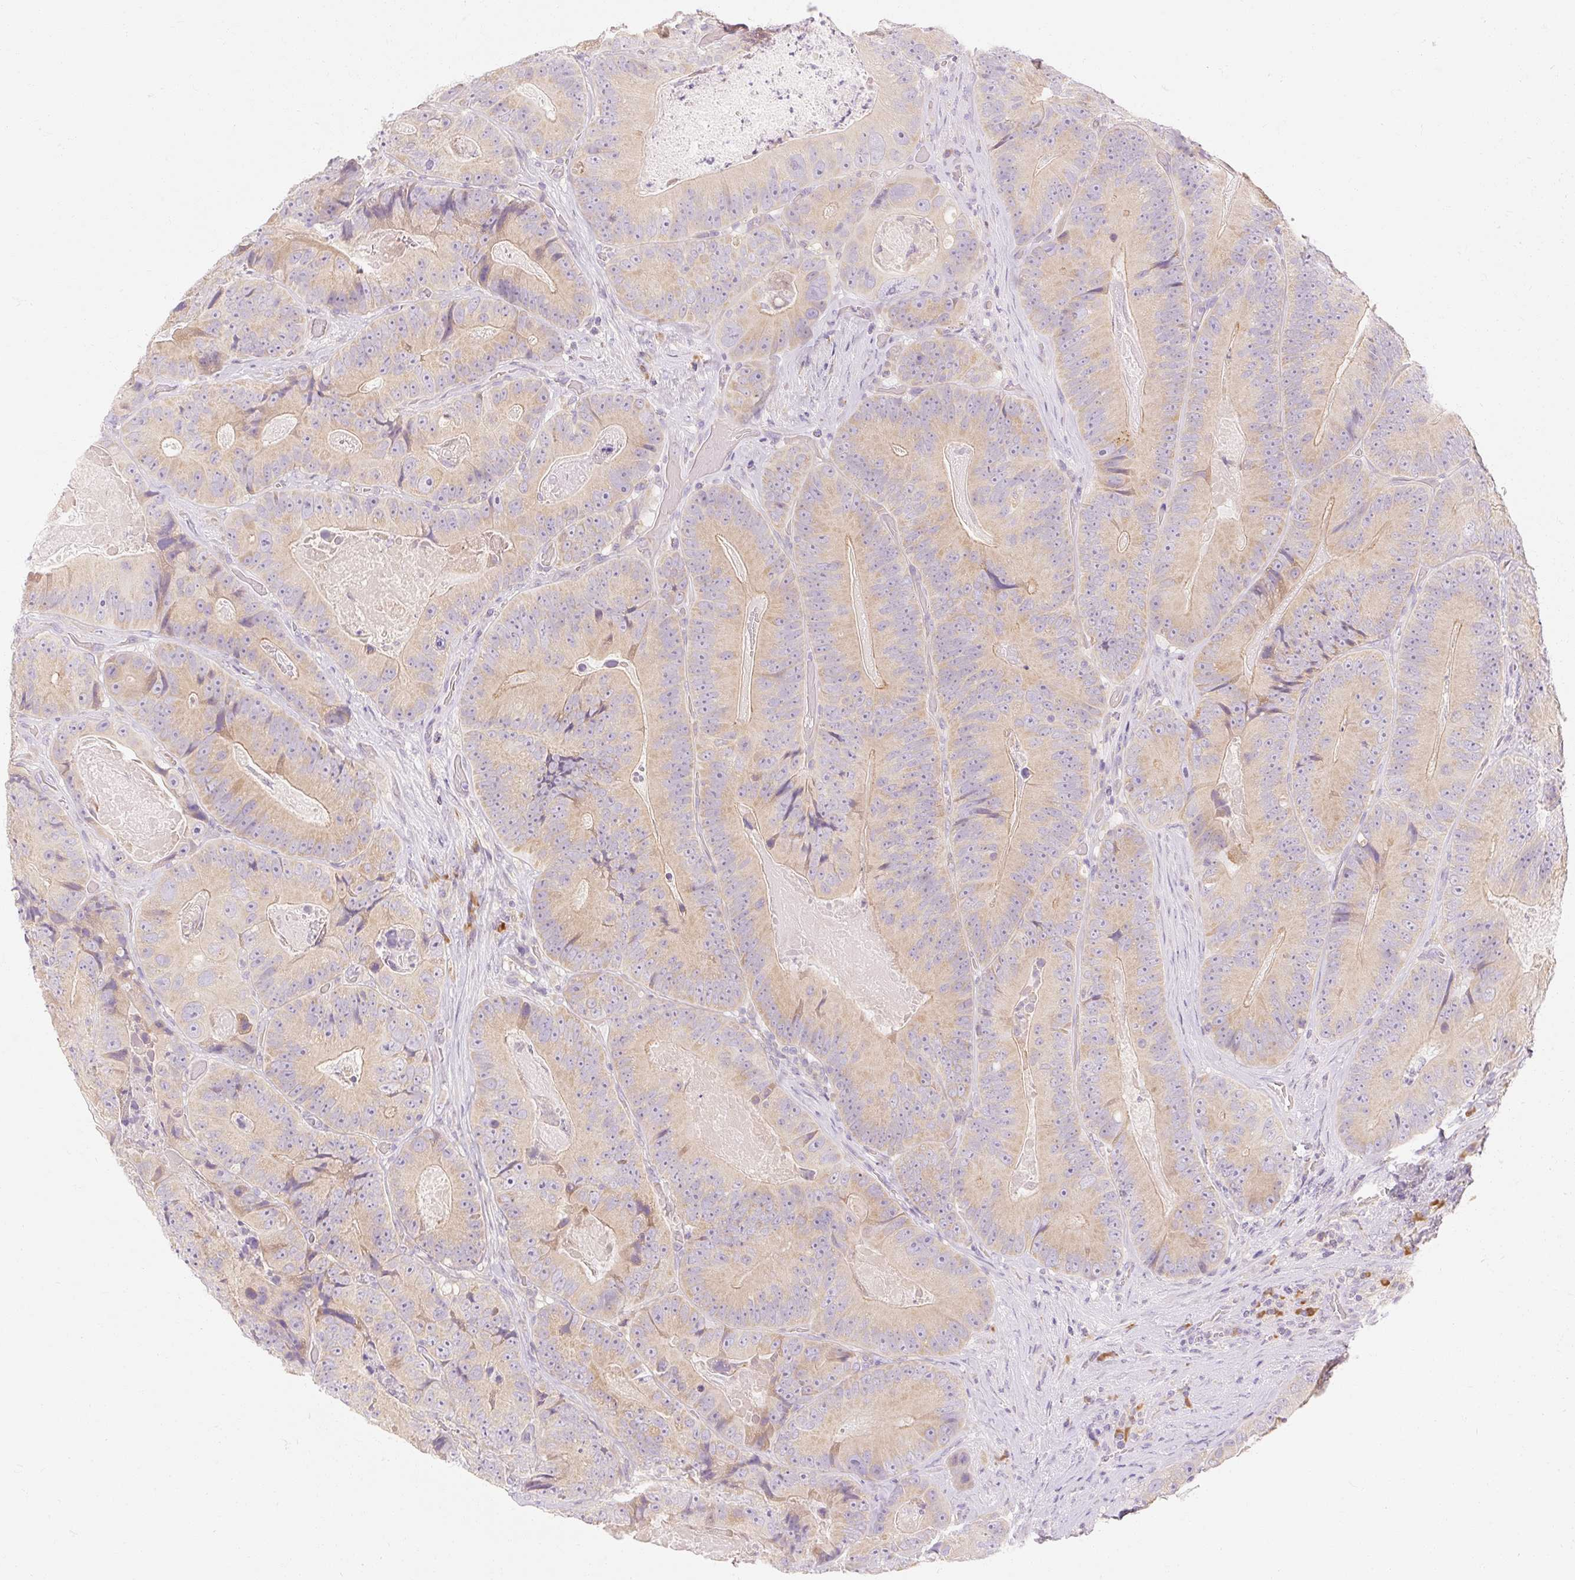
{"staining": {"intensity": "weak", "quantity": ">75%", "location": "cytoplasmic/membranous"}, "tissue": "colorectal cancer", "cell_type": "Tumor cells", "image_type": "cancer", "snomed": [{"axis": "morphology", "description": "Adenocarcinoma, NOS"}, {"axis": "topography", "description": "Colon"}], "caption": "IHC photomicrograph of adenocarcinoma (colorectal) stained for a protein (brown), which exhibits low levels of weak cytoplasmic/membranous staining in about >75% of tumor cells.", "gene": "MYO1D", "patient": {"sex": "female", "age": 86}}